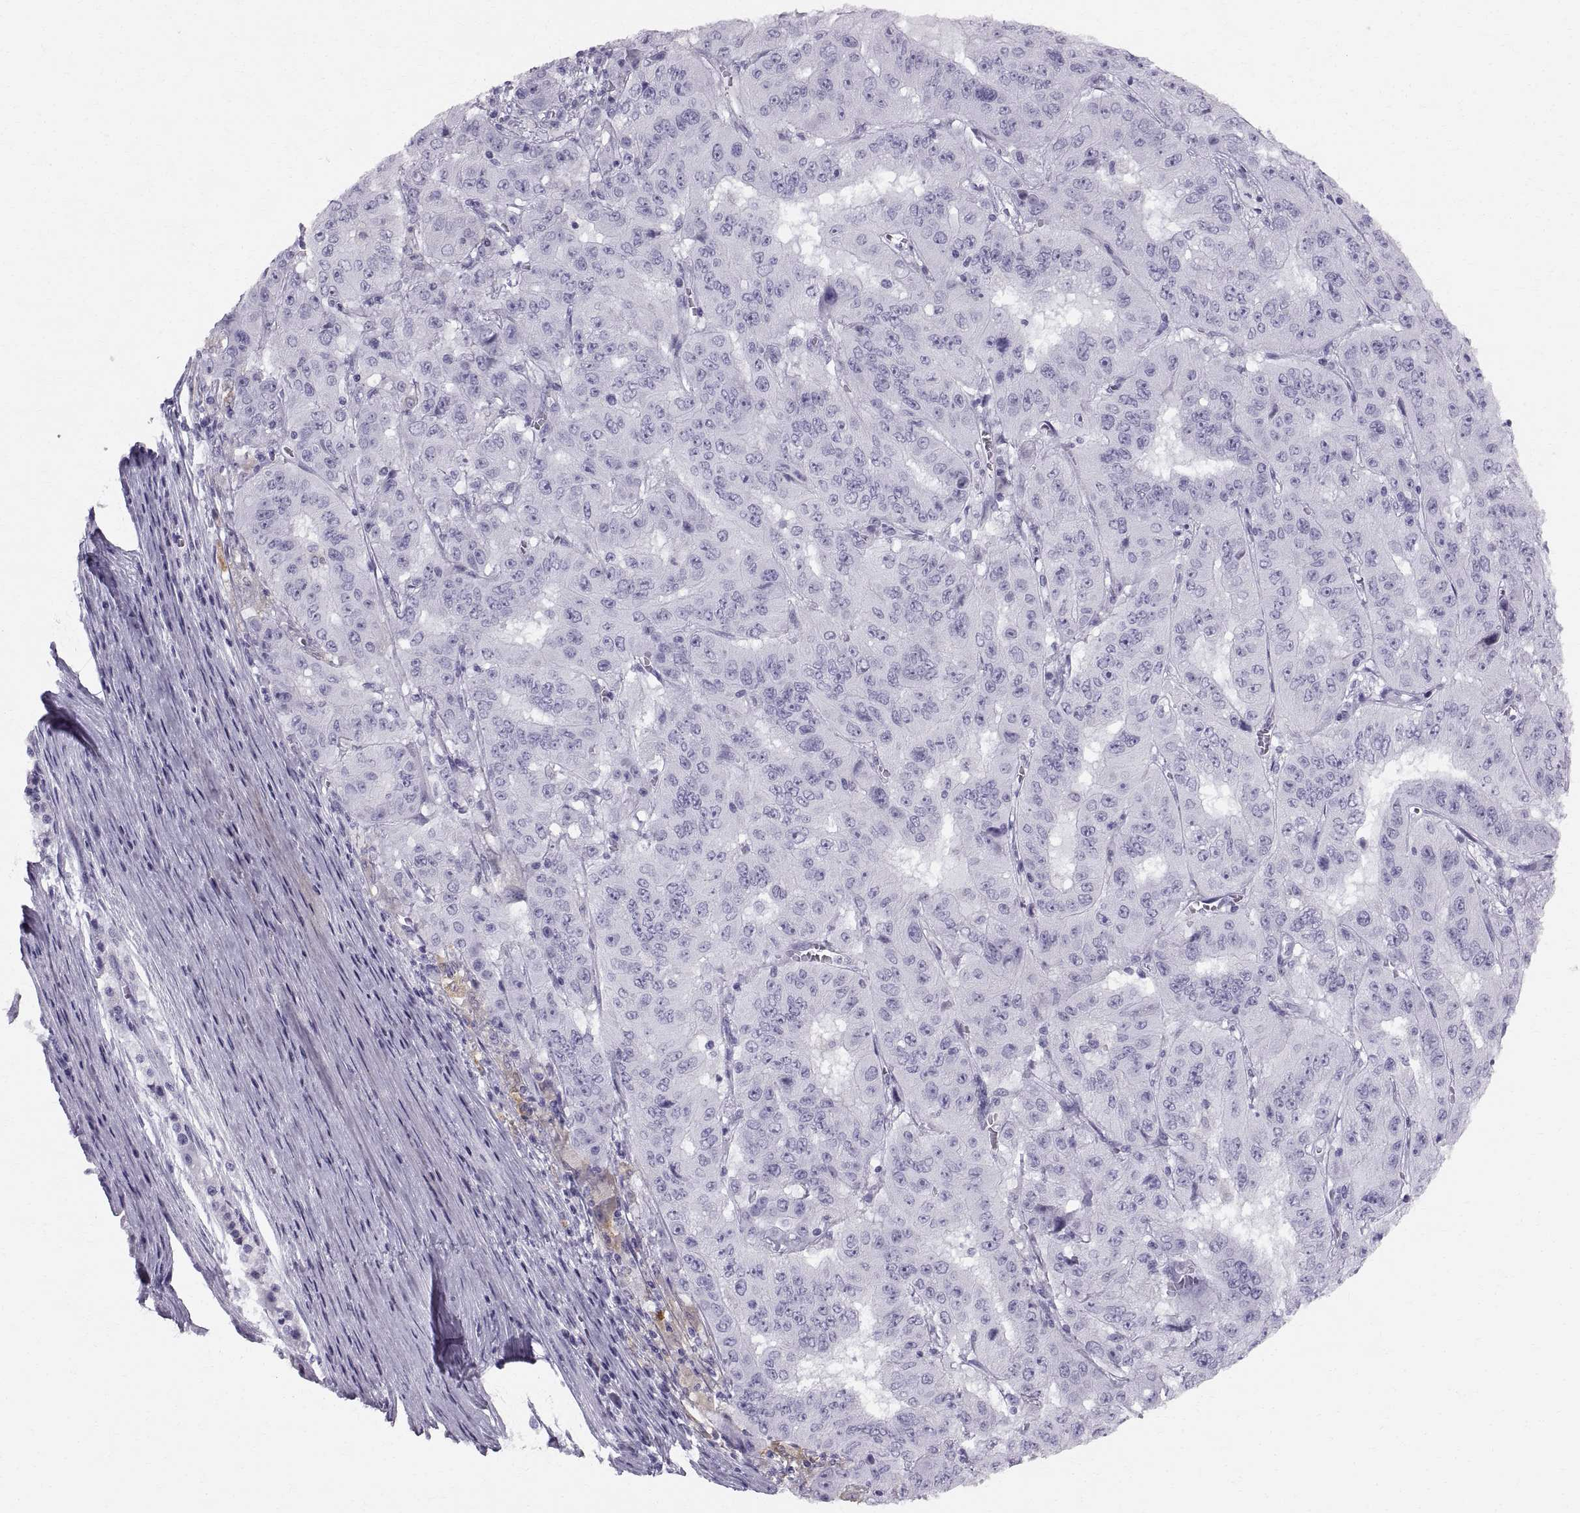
{"staining": {"intensity": "negative", "quantity": "none", "location": "none"}, "tissue": "pancreatic cancer", "cell_type": "Tumor cells", "image_type": "cancer", "snomed": [{"axis": "morphology", "description": "Adenocarcinoma, NOS"}, {"axis": "topography", "description": "Pancreas"}], "caption": "High magnification brightfield microscopy of pancreatic cancer (adenocarcinoma) stained with DAB (brown) and counterstained with hematoxylin (blue): tumor cells show no significant staining.", "gene": "SLC22A6", "patient": {"sex": "male", "age": 63}}